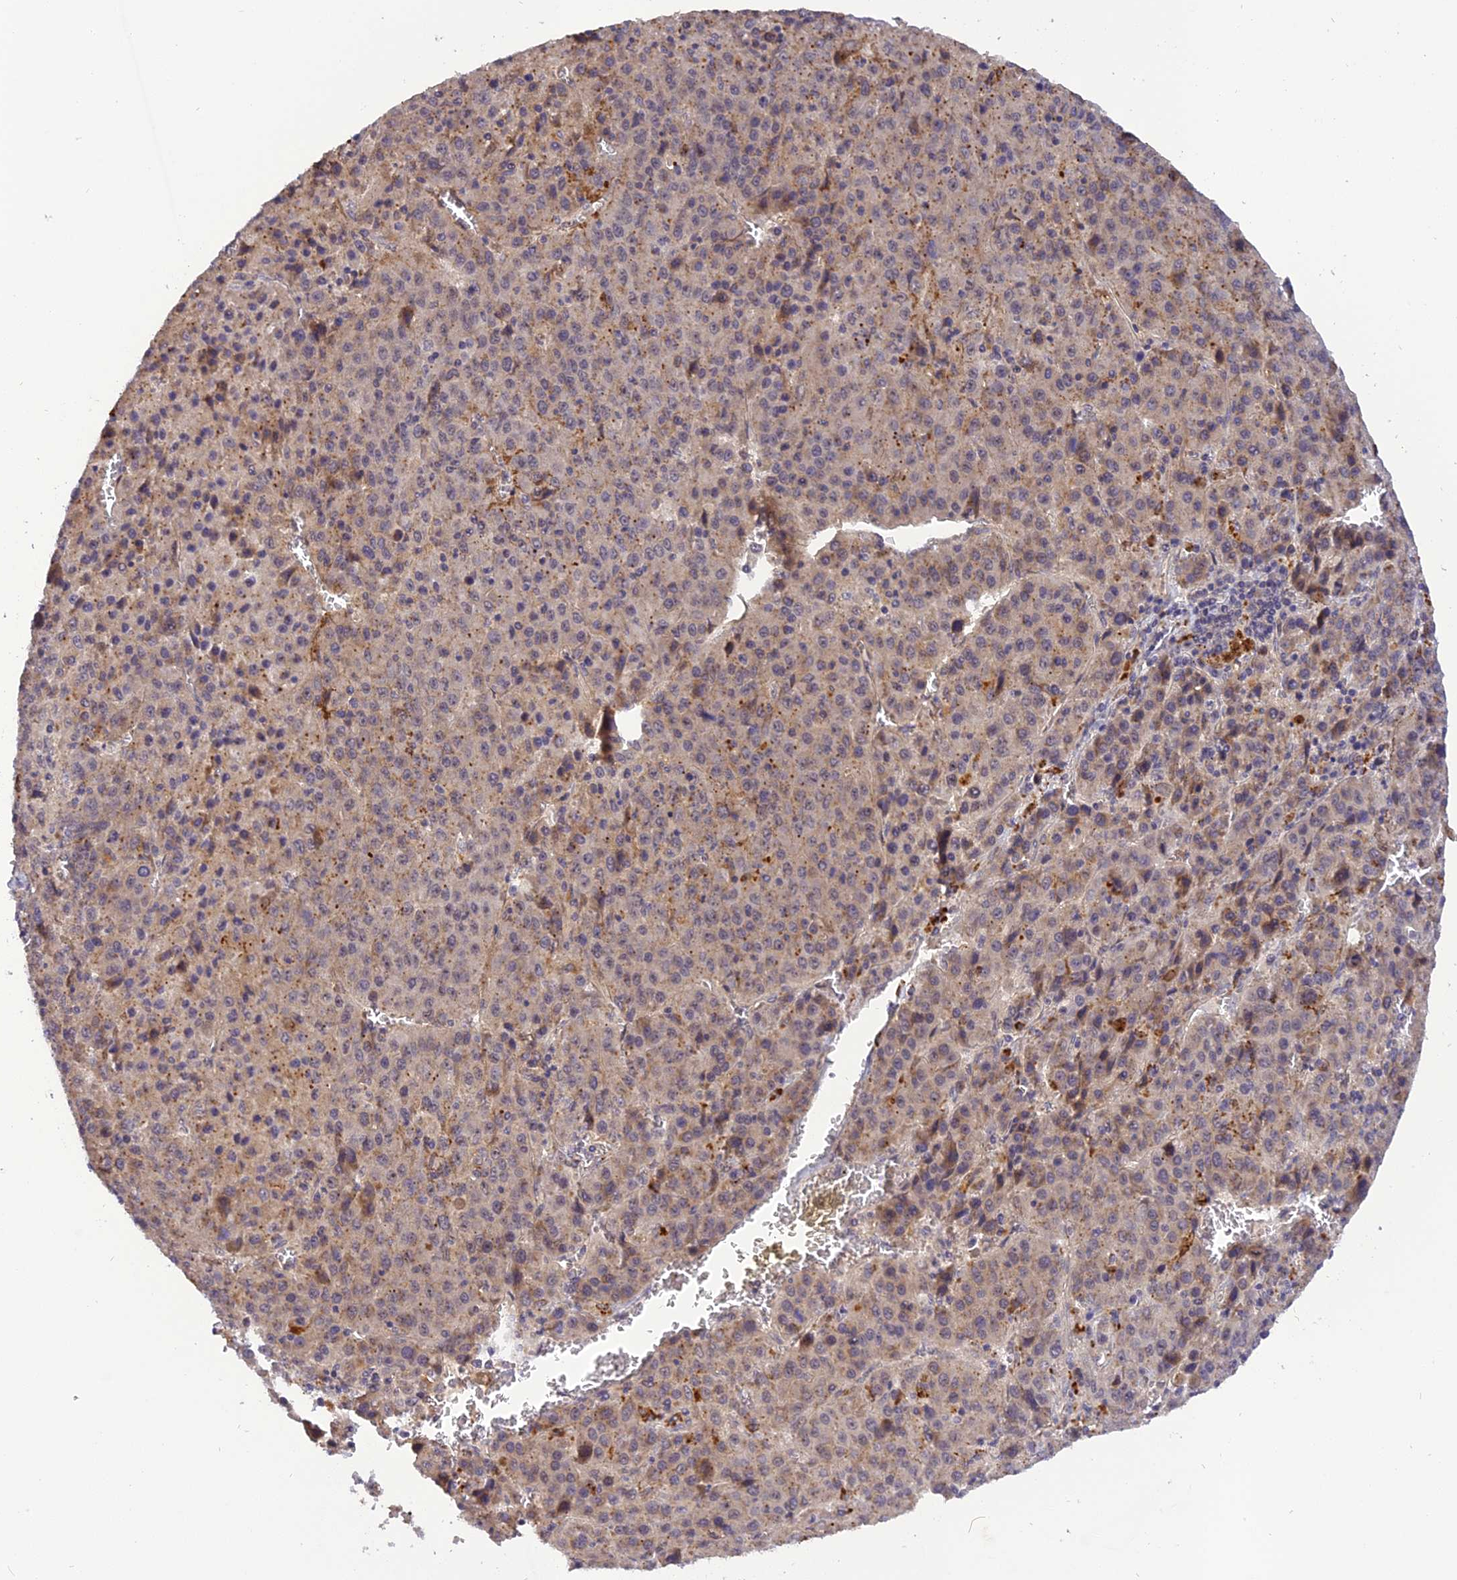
{"staining": {"intensity": "moderate", "quantity": "25%-75%", "location": "cytoplasmic/membranous"}, "tissue": "liver cancer", "cell_type": "Tumor cells", "image_type": "cancer", "snomed": [{"axis": "morphology", "description": "Carcinoma, Hepatocellular, NOS"}, {"axis": "topography", "description": "Liver"}], "caption": "Approximately 25%-75% of tumor cells in human liver cancer show moderate cytoplasmic/membranous protein staining as visualized by brown immunohistochemical staining.", "gene": "FNIP2", "patient": {"sex": "female", "age": 53}}